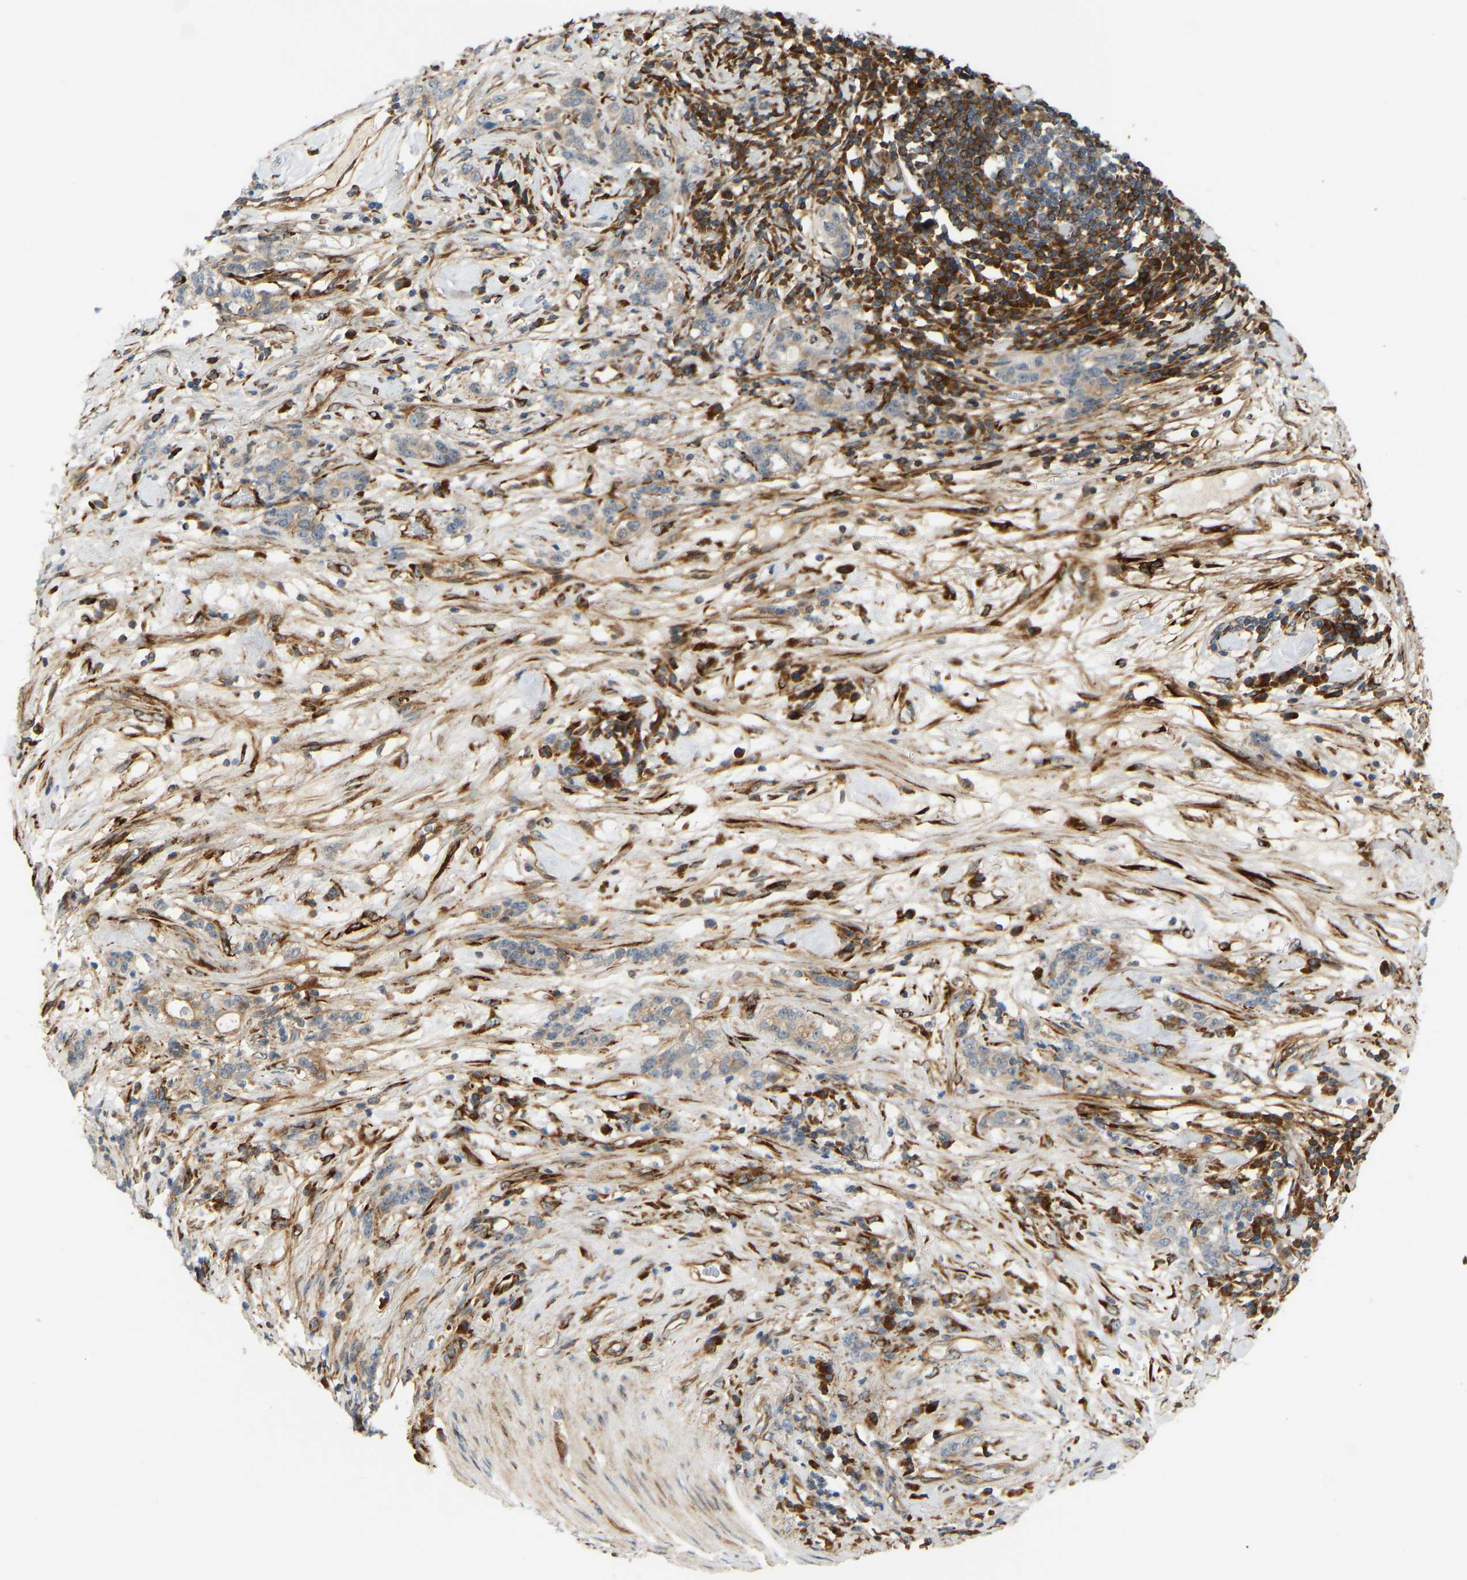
{"staining": {"intensity": "negative", "quantity": "none", "location": "none"}, "tissue": "stomach cancer", "cell_type": "Tumor cells", "image_type": "cancer", "snomed": [{"axis": "morphology", "description": "Adenocarcinoma, NOS"}, {"axis": "topography", "description": "Stomach, lower"}], "caption": "The photomicrograph exhibits no significant staining in tumor cells of stomach adenocarcinoma.", "gene": "PLCG2", "patient": {"sex": "male", "age": 88}}